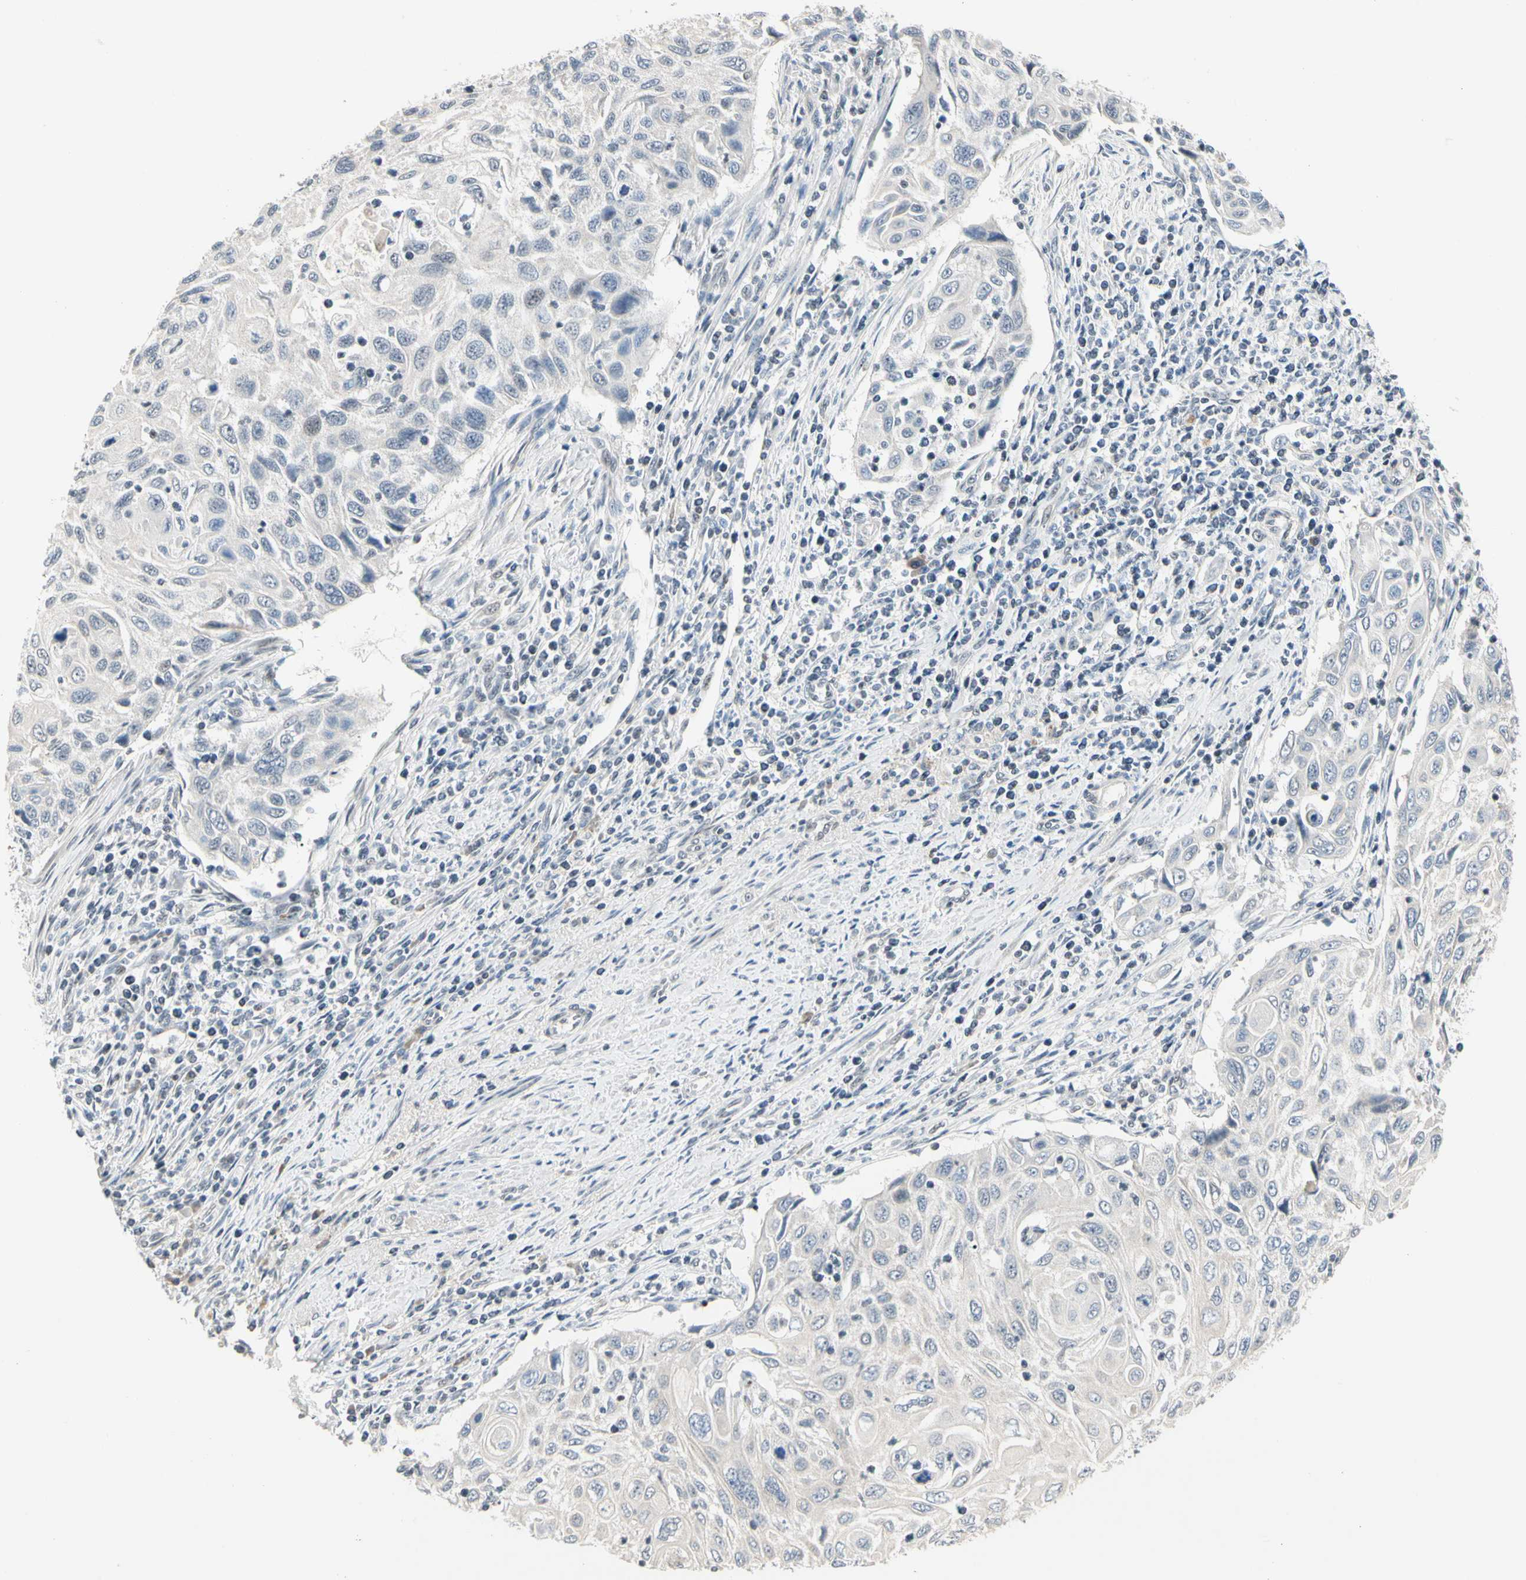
{"staining": {"intensity": "negative", "quantity": "none", "location": "none"}, "tissue": "cervical cancer", "cell_type": "Tumor cells", "image_type": "cancer", "snomed": [{"axis": "morphology", "description": "Squamous cell carcinoma, NOS"}, {"axis": "topography", "description": "Cervix"}], "caption": "A micrograph of human cervical cancer is negative for staining in tumor cells.", "gene": "GREM1", "patient": {"sex": "female", "age": 70}}